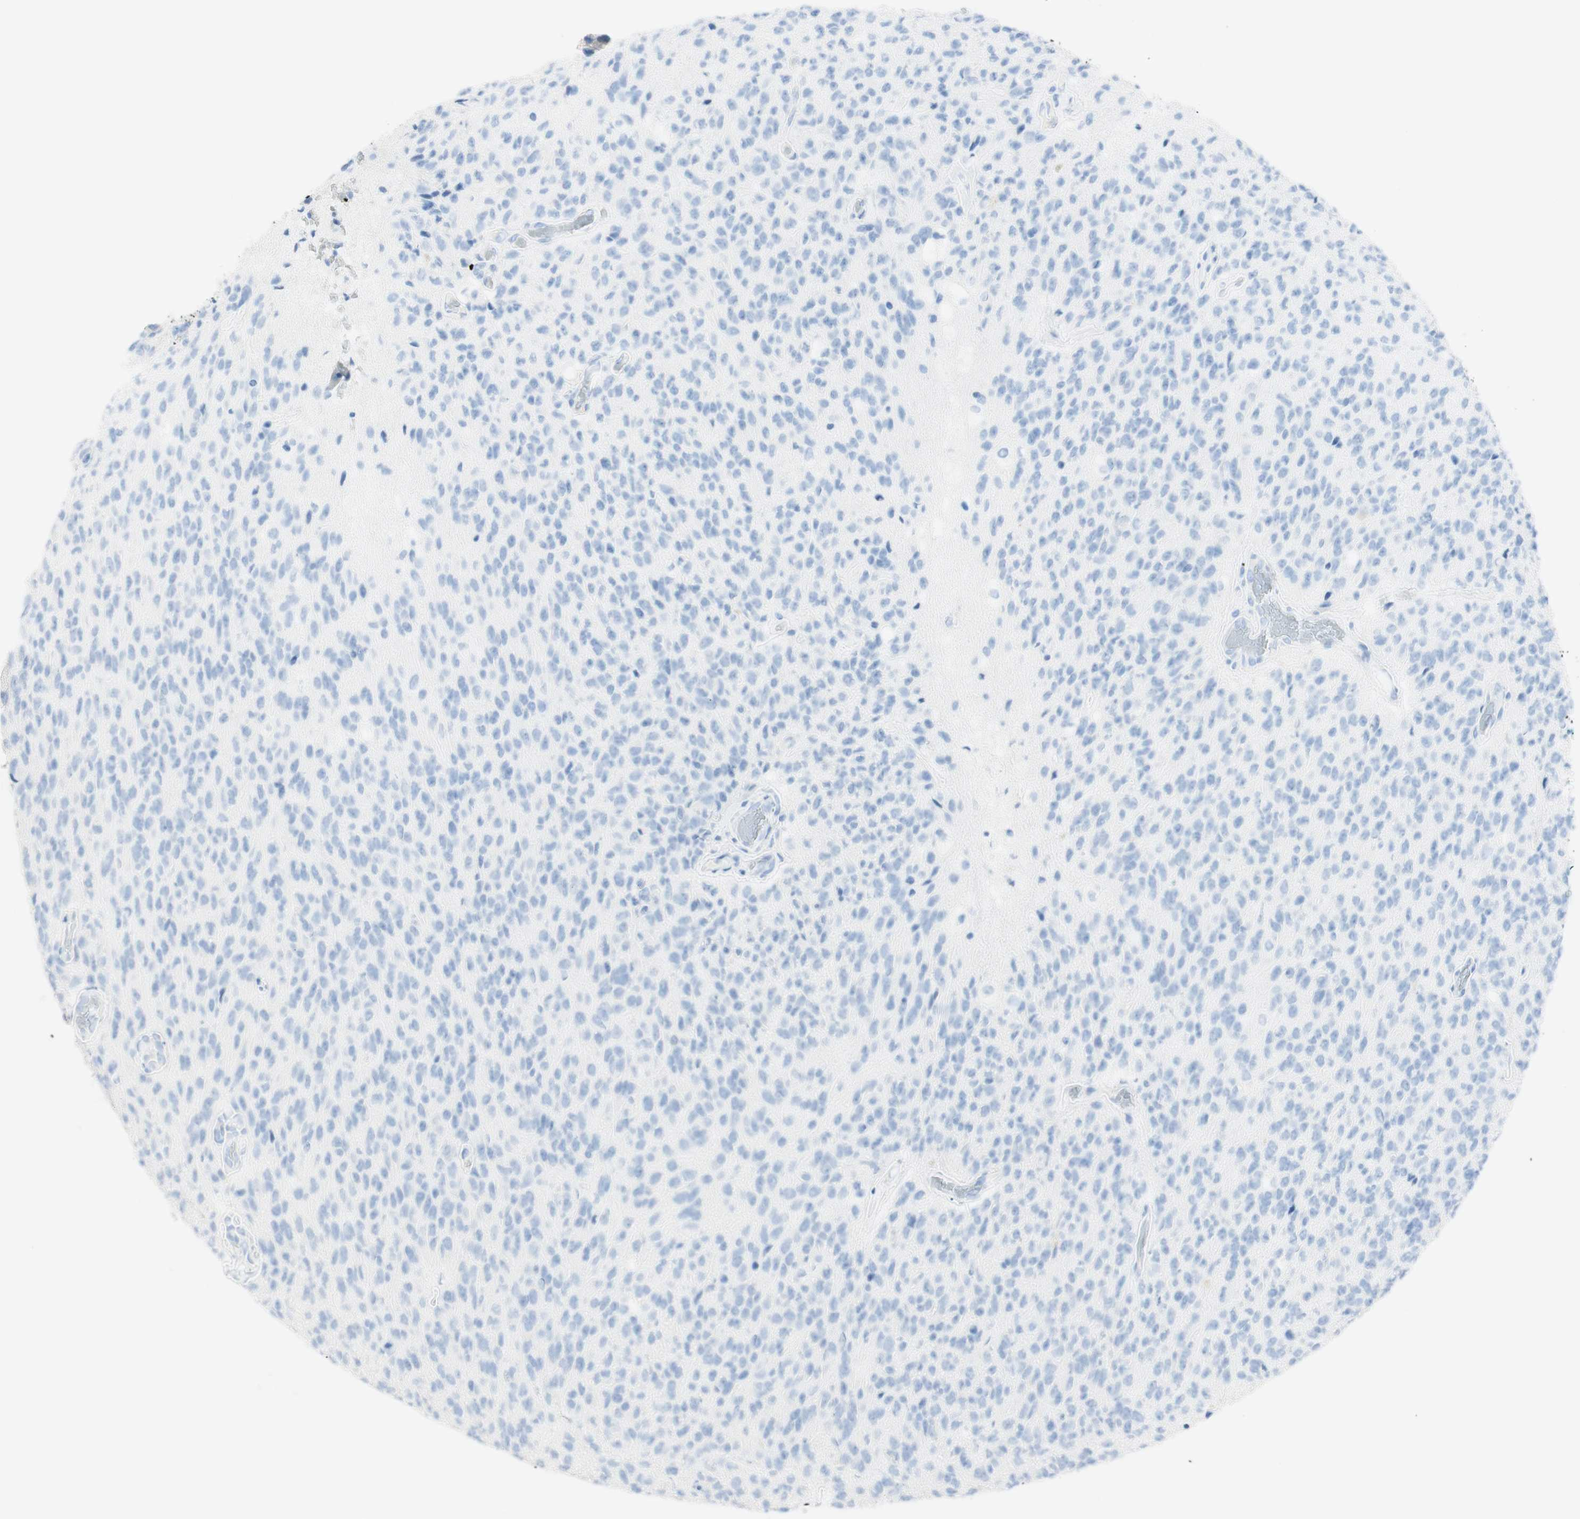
{"staining": {"intensity": "negative", "quantity": "none", "location": "none"}, "tissue": "glioma", "cell_type": "Tumor cells", "image_type": "cancer", "snomed": [{"axis": "morphology", "description": "Glioma, malignant, High grade"}, {"axis": "topography", "description": "pancreas cauda"}], "caption": "Tumor cells show no significant staining in glioma.", "gene": "TPO", "patient": {"sex": "male", "age": 60}}